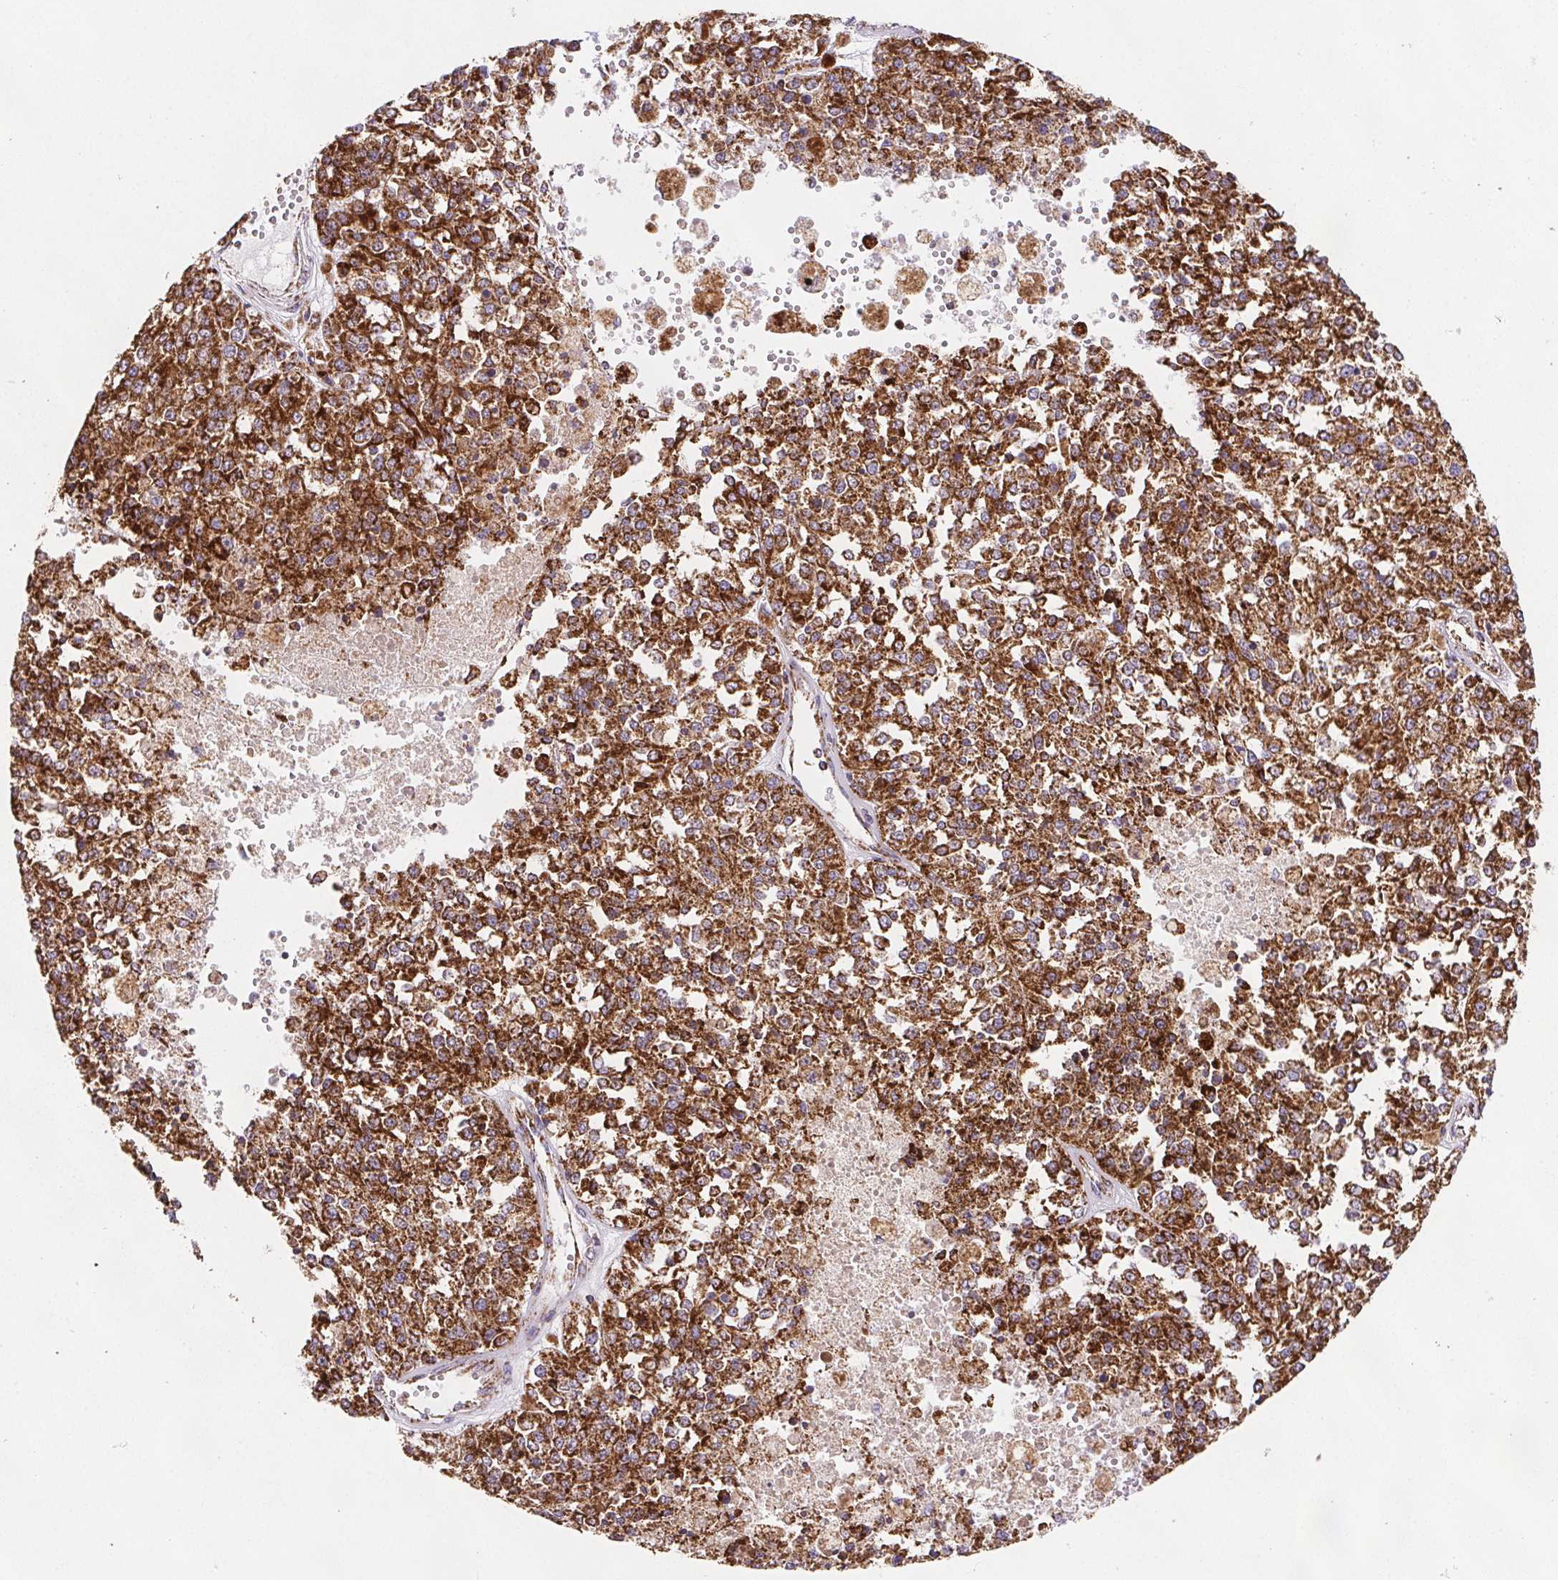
{"staining": {"intensity": "strong", "quantity": ">75%", "location": "cytoplasmic/membranous"}, "tissue": "melanoma", "cell_type": "Tumor cells", "image_type": "cancer", "snomed": [{"axis": "morphology", "description": "Malignant melanoma, Metastatic site"}, {"axis": "topography", "description": "Lymph node"}], "caption": "Protein expression by immunohistochemistry (IHC) exhibits strong cytoplasmic/membranous expression in about >75% of tumor cells in malignant melanoma (metastatic site).", "gene": "NIPSNAP2", "patient": {"sex": "female", "age": 64}}